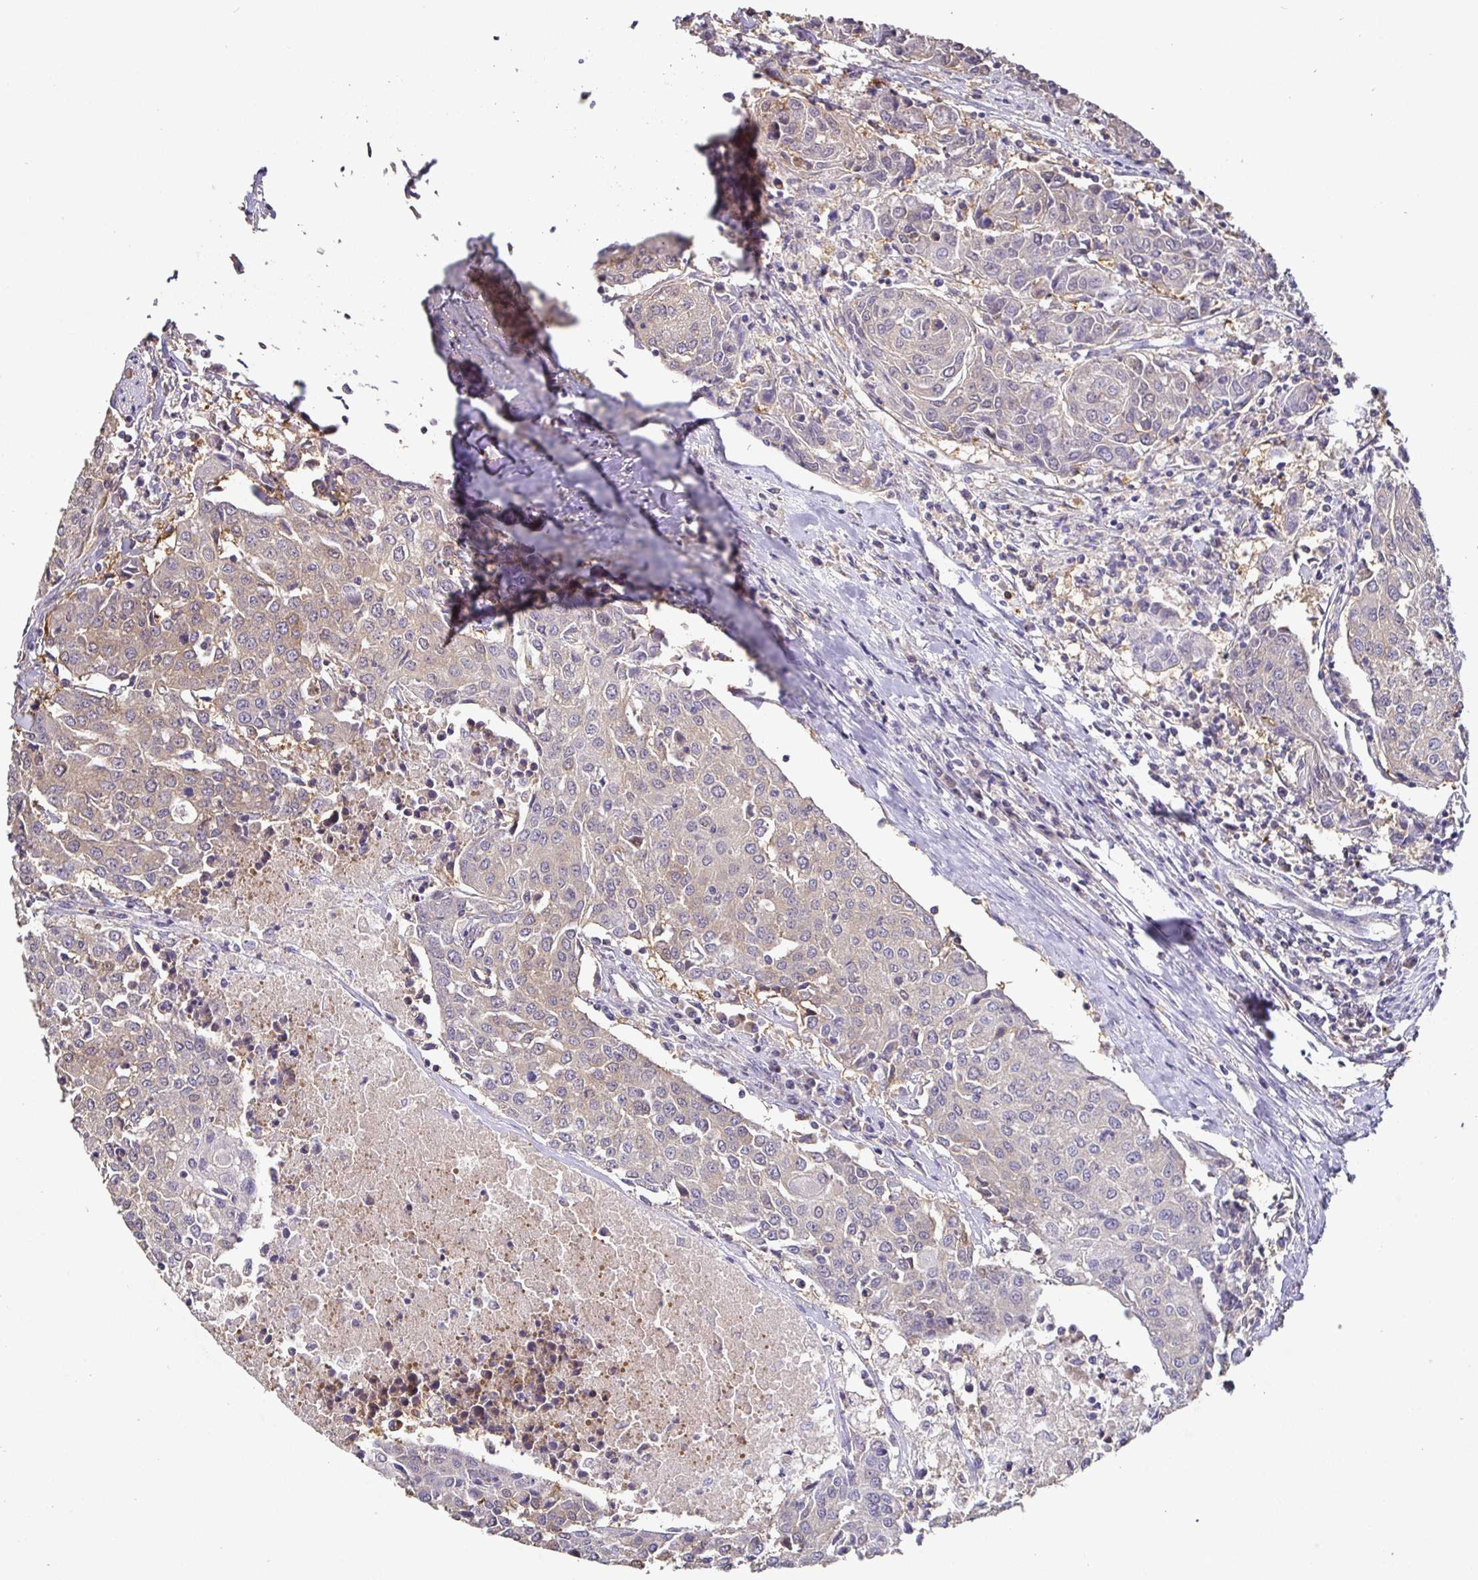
{"staining": {"intensity": "weak", "quantity": "25%-75%", "location": "cytoplasmic/membranous"}, "tissue": "urothelial cancer", "cell_type": "Tumor cells", "image_type": "cancer", "snomed": [{"axis": "morphology", "description": "Urothelial carcinoma, High grade"}, {"axis": "topography", "description": "Urinary bladder"}], "caption": "Urothelial cancer stained with immunohistochemistry (IHC) exhibits weak cytoplasmic/membranous expression in approximately 25%-75% of tumor cells.", "gene": "SHISA4", "patient": {"sex": "female", "age": 85}}